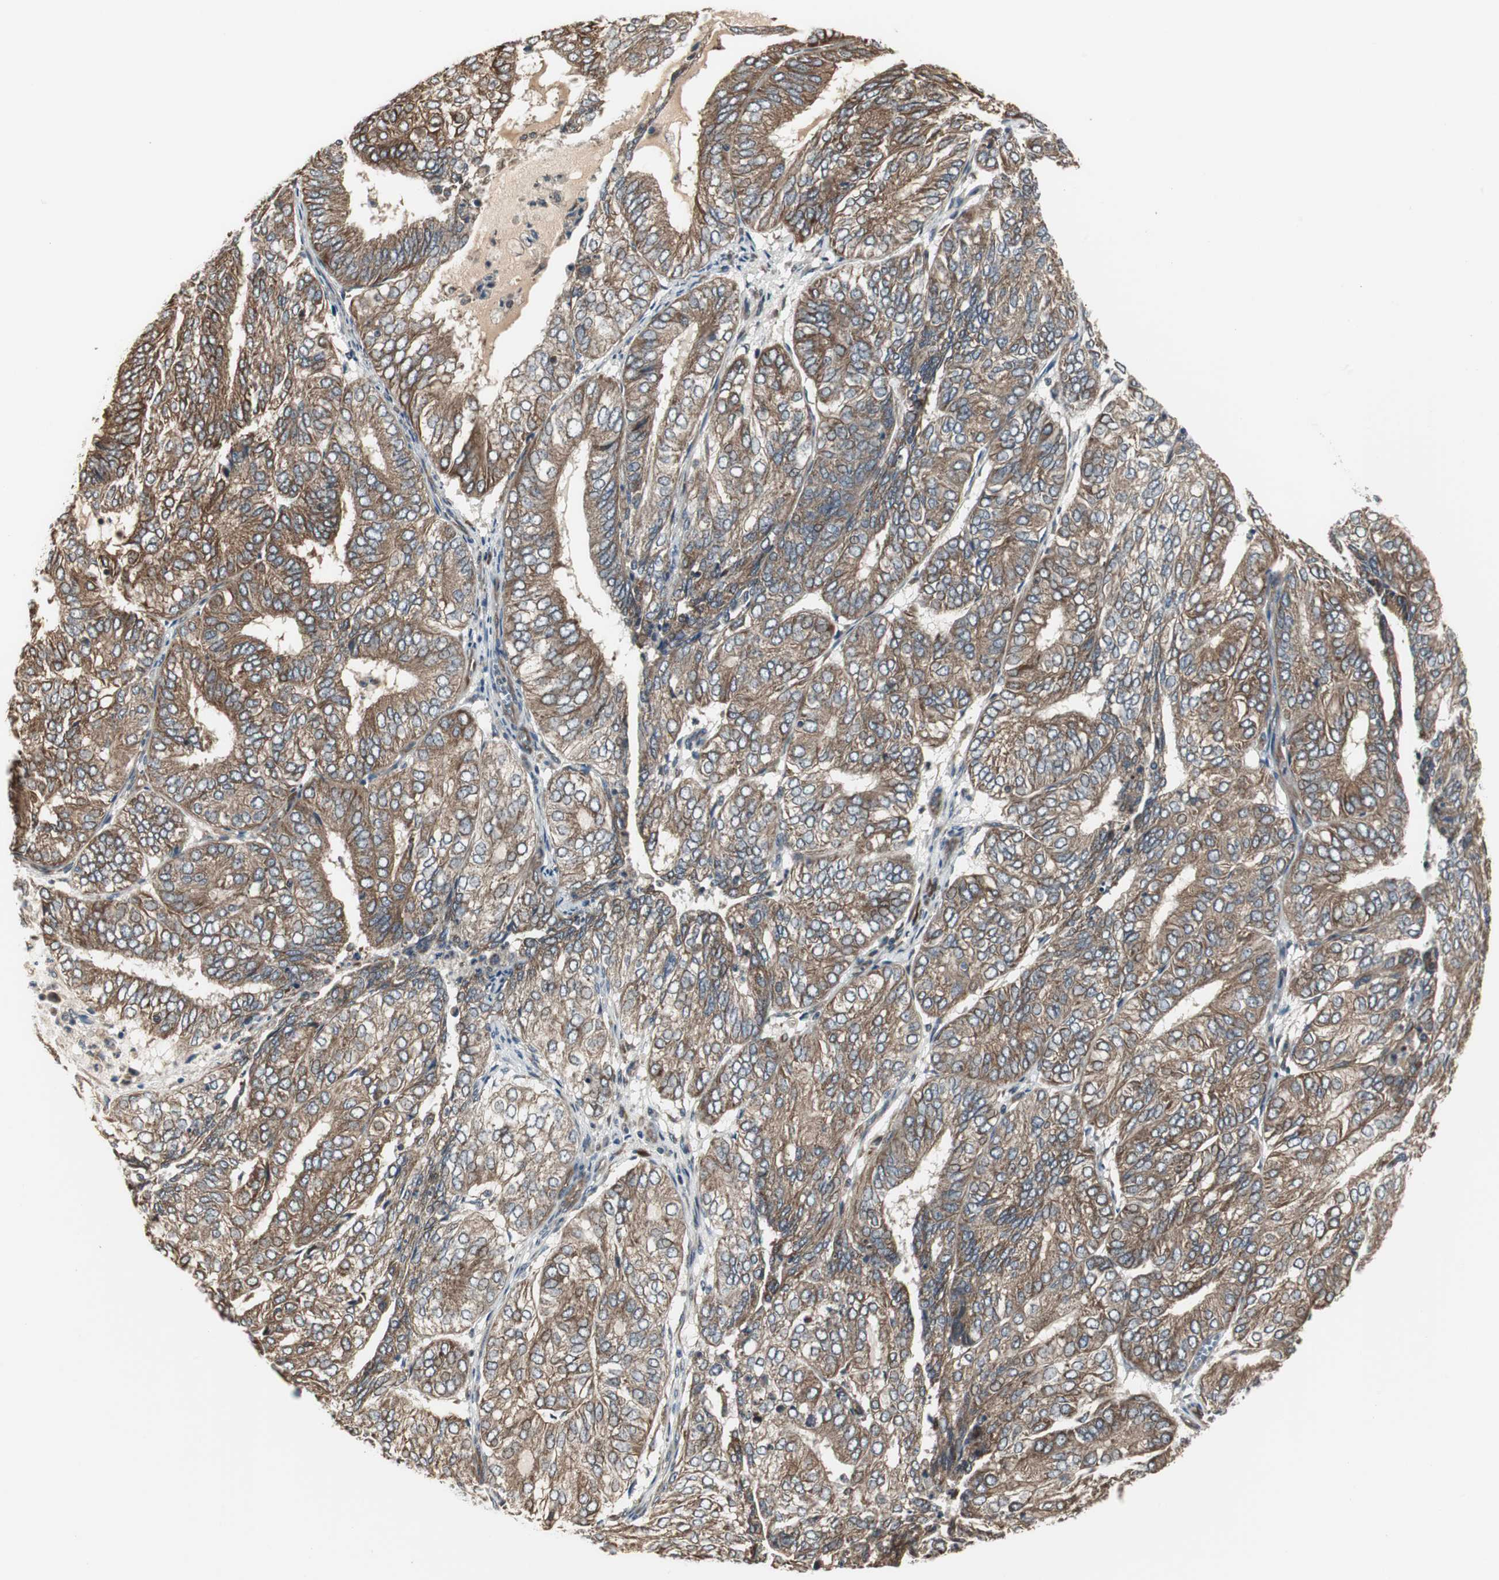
{"staining": {"intensity": "moderate", "quantity": ">75%", "location": "cytoplasmic/membranous"}, "tissue": "endometrial cancer", "cell_type": "Tumor cells", "image_type": "cancer", "snomed": [{"axis": "morphology", "description": "Adenocarcinoma, NOS"}, {"axis": "topography", "description": "Uterus"}], "caption": "Immunohistochemistry (DAB (3,3'-diaminobenzidine)) staining of endometrial cancer reveals moderate cytoplasmic/membranous protein expression in about >75% of tumor cells.", "gene": "CHP1", "patient": {"sex": "female", "age": 60}}